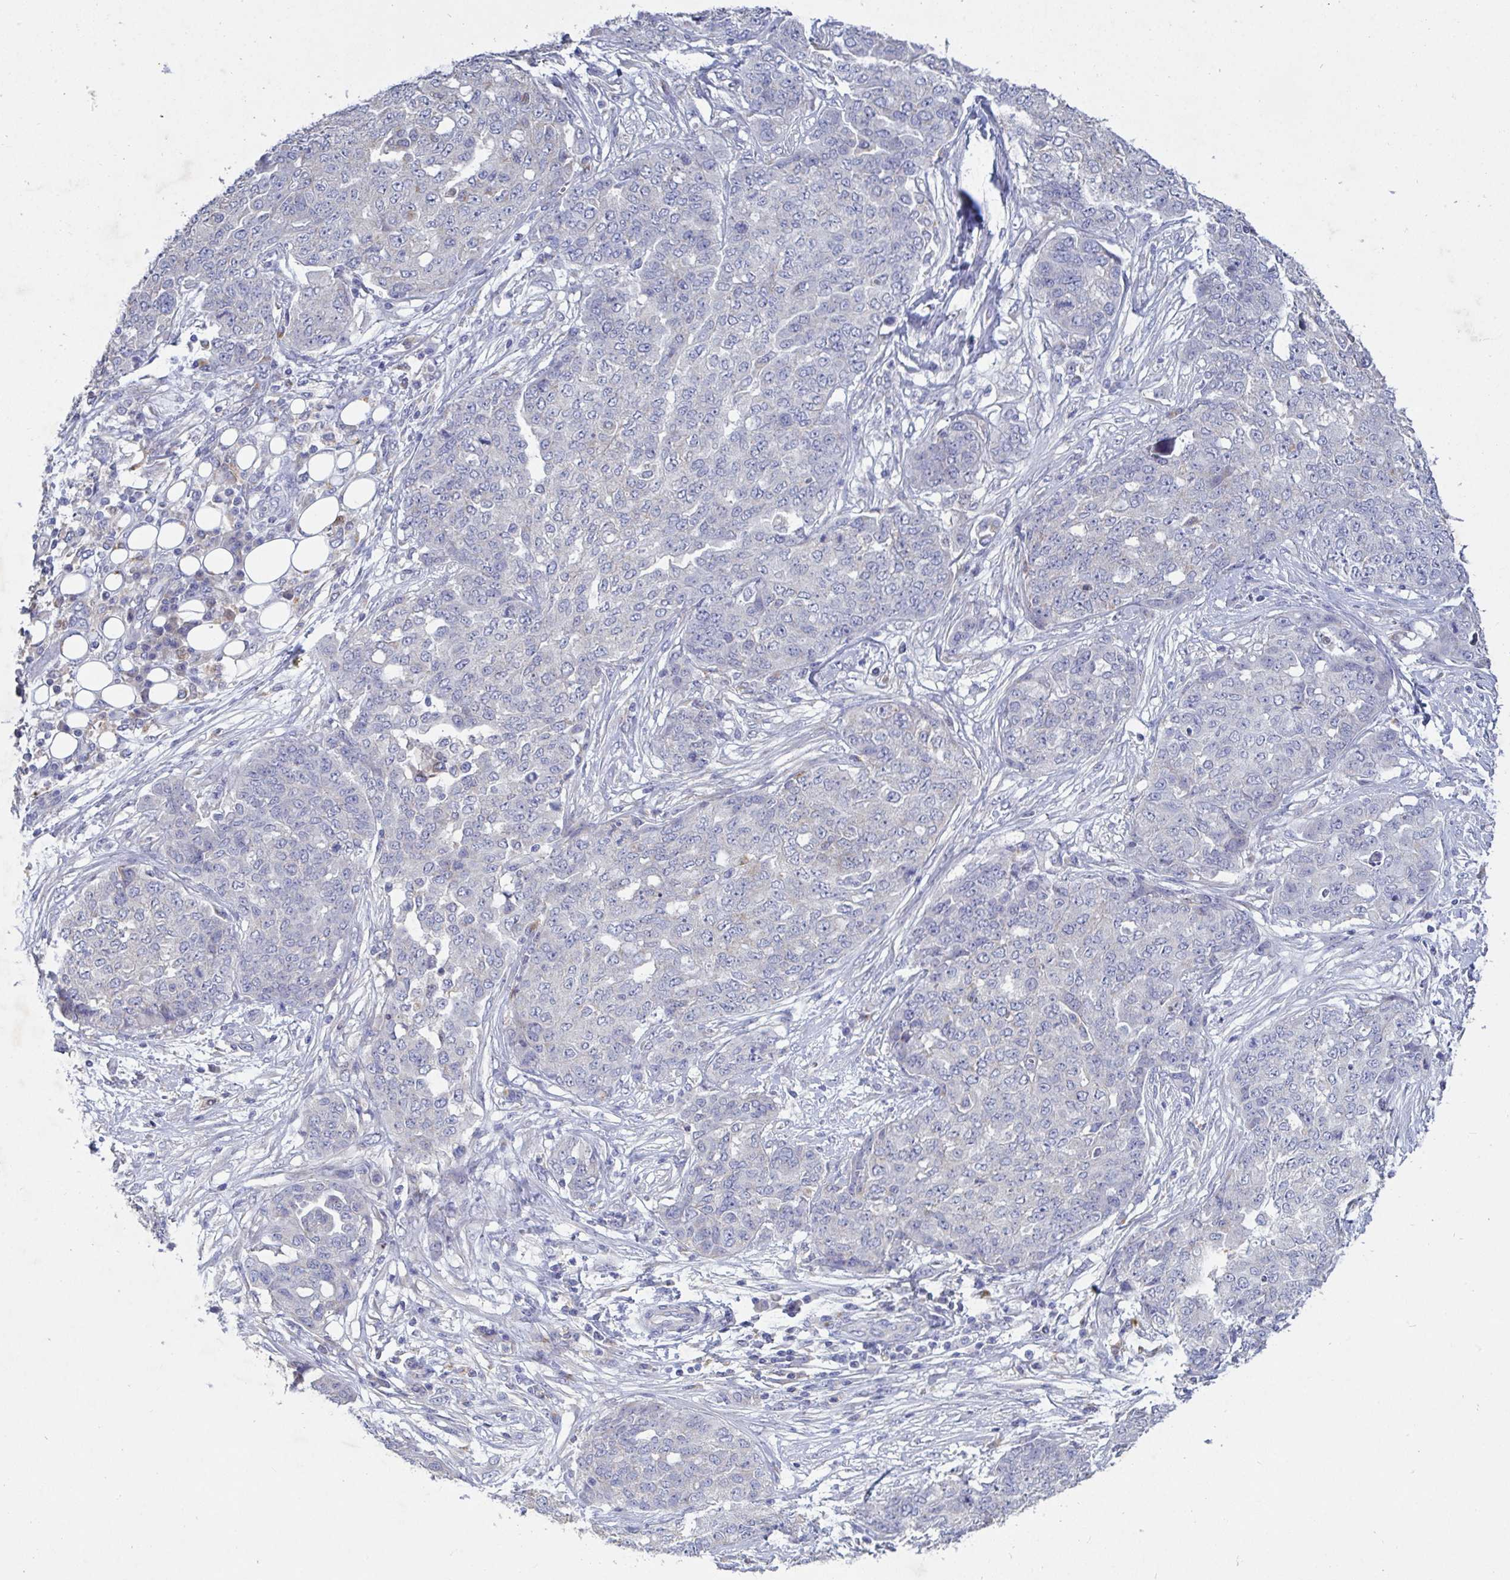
{"staining": {"intensity": "negative", "quantity": "none", "location": "none"}, "tissue": "ovarian cancer", "cell_type": "Tumor cells", "image_type": "cancer", "snomed": [{"axis": "morphology", "description": "Cystadenocarcinoma, serous, NOS"}, {"axis": "topography", "description": "Soft tissue"}, {"axis": "topography", "description": "Ovary"}], "caption": "This is a histopathology image of IHC staining of serous cystadenocarcinoma (ovarian), which shows no staining in tumor cells.", "gene": "GALNT13", "patient": {"sex": "female", "age": 57}}